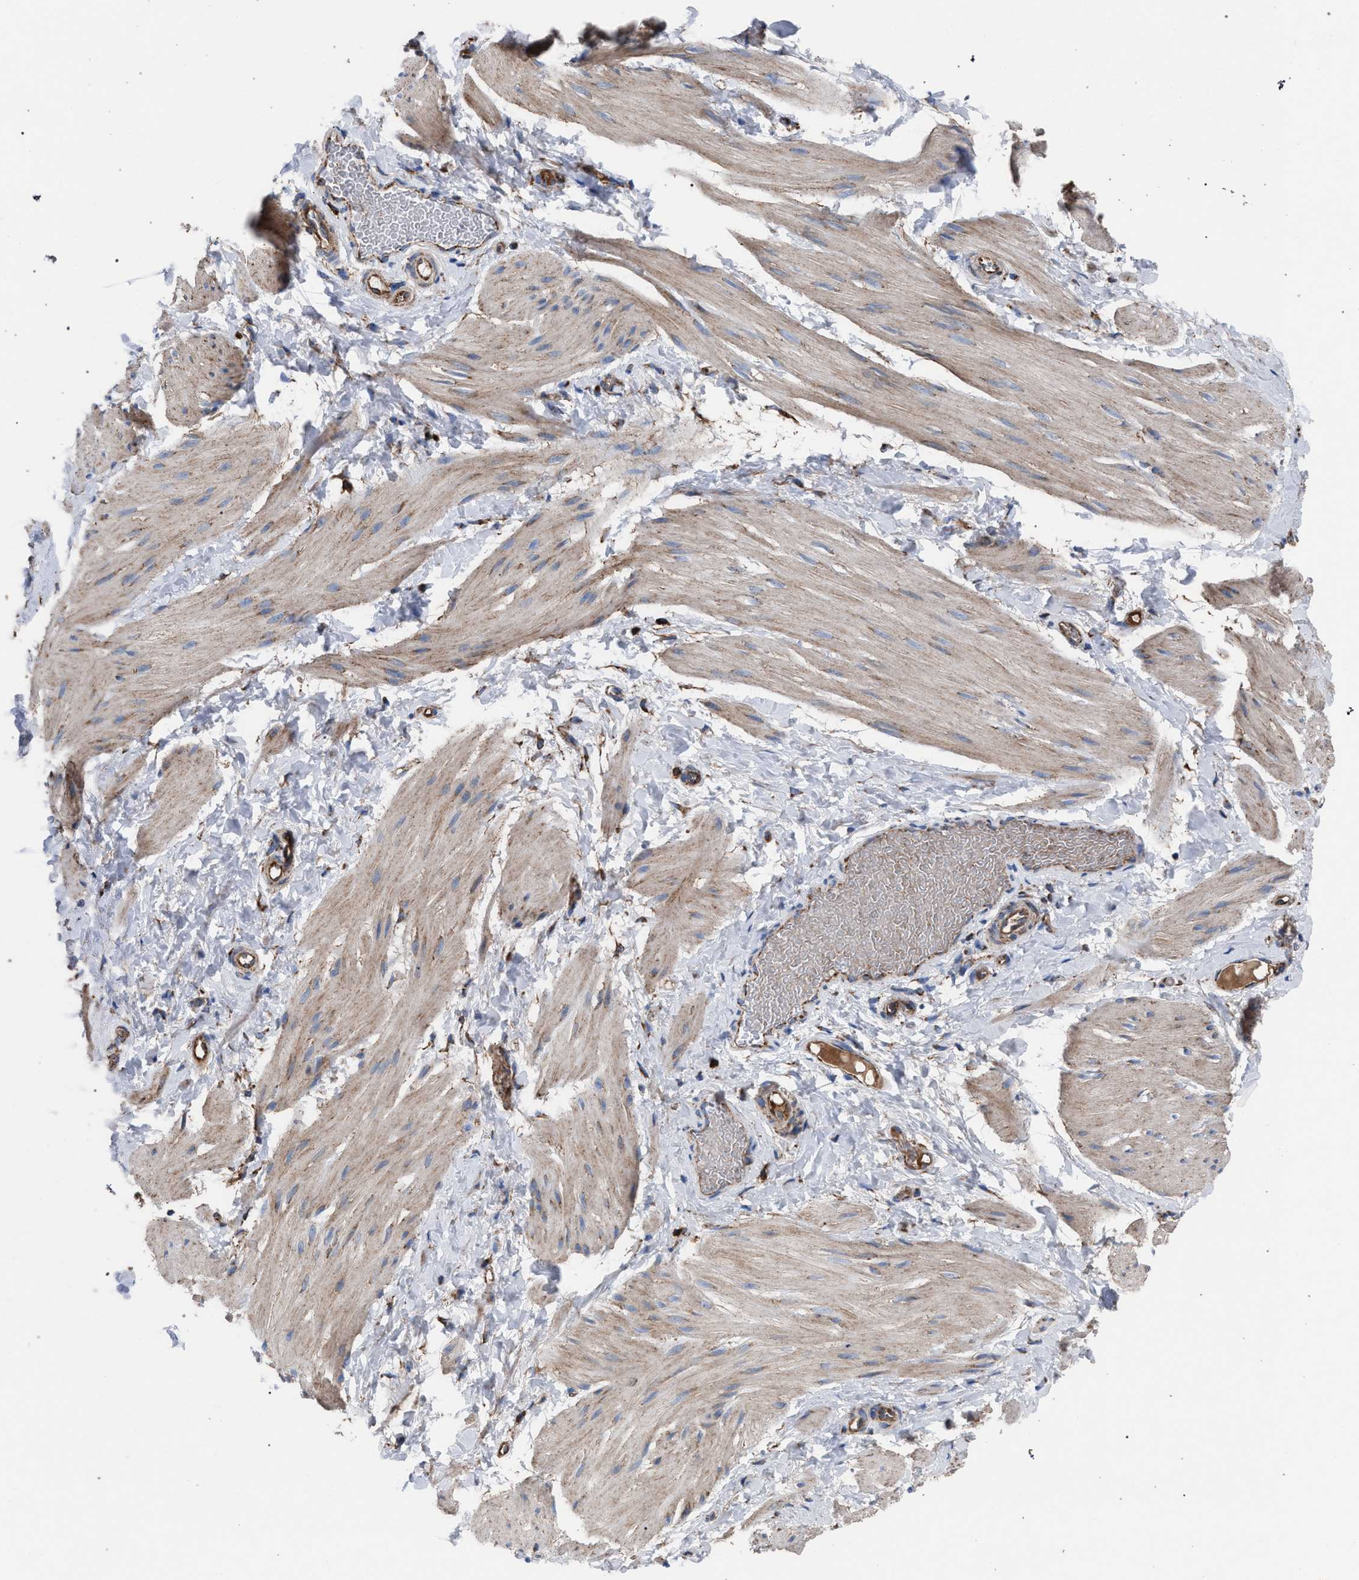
{"staining": {"intensity": "weak", "quantity": ">75%", "location": "cytoplasmic/membranous"}, "tissue": "smooth muscle", "cell_type": "Smooth muscle cells", "image_type": "normal", "snomed": [{"axis": "morphology", "description": "Normal tissue, NOS"}, {"axis": "topography", "description": "Smooth muscle"}], "caption": "This image shows IHC staining of unremarkable smooth muscle, with low weak cytoplasmic/membranous staining in about >75% of smooth muscle cells.", "gene": "VPS13A", "patient": {"sex": "male", "age": 16}}